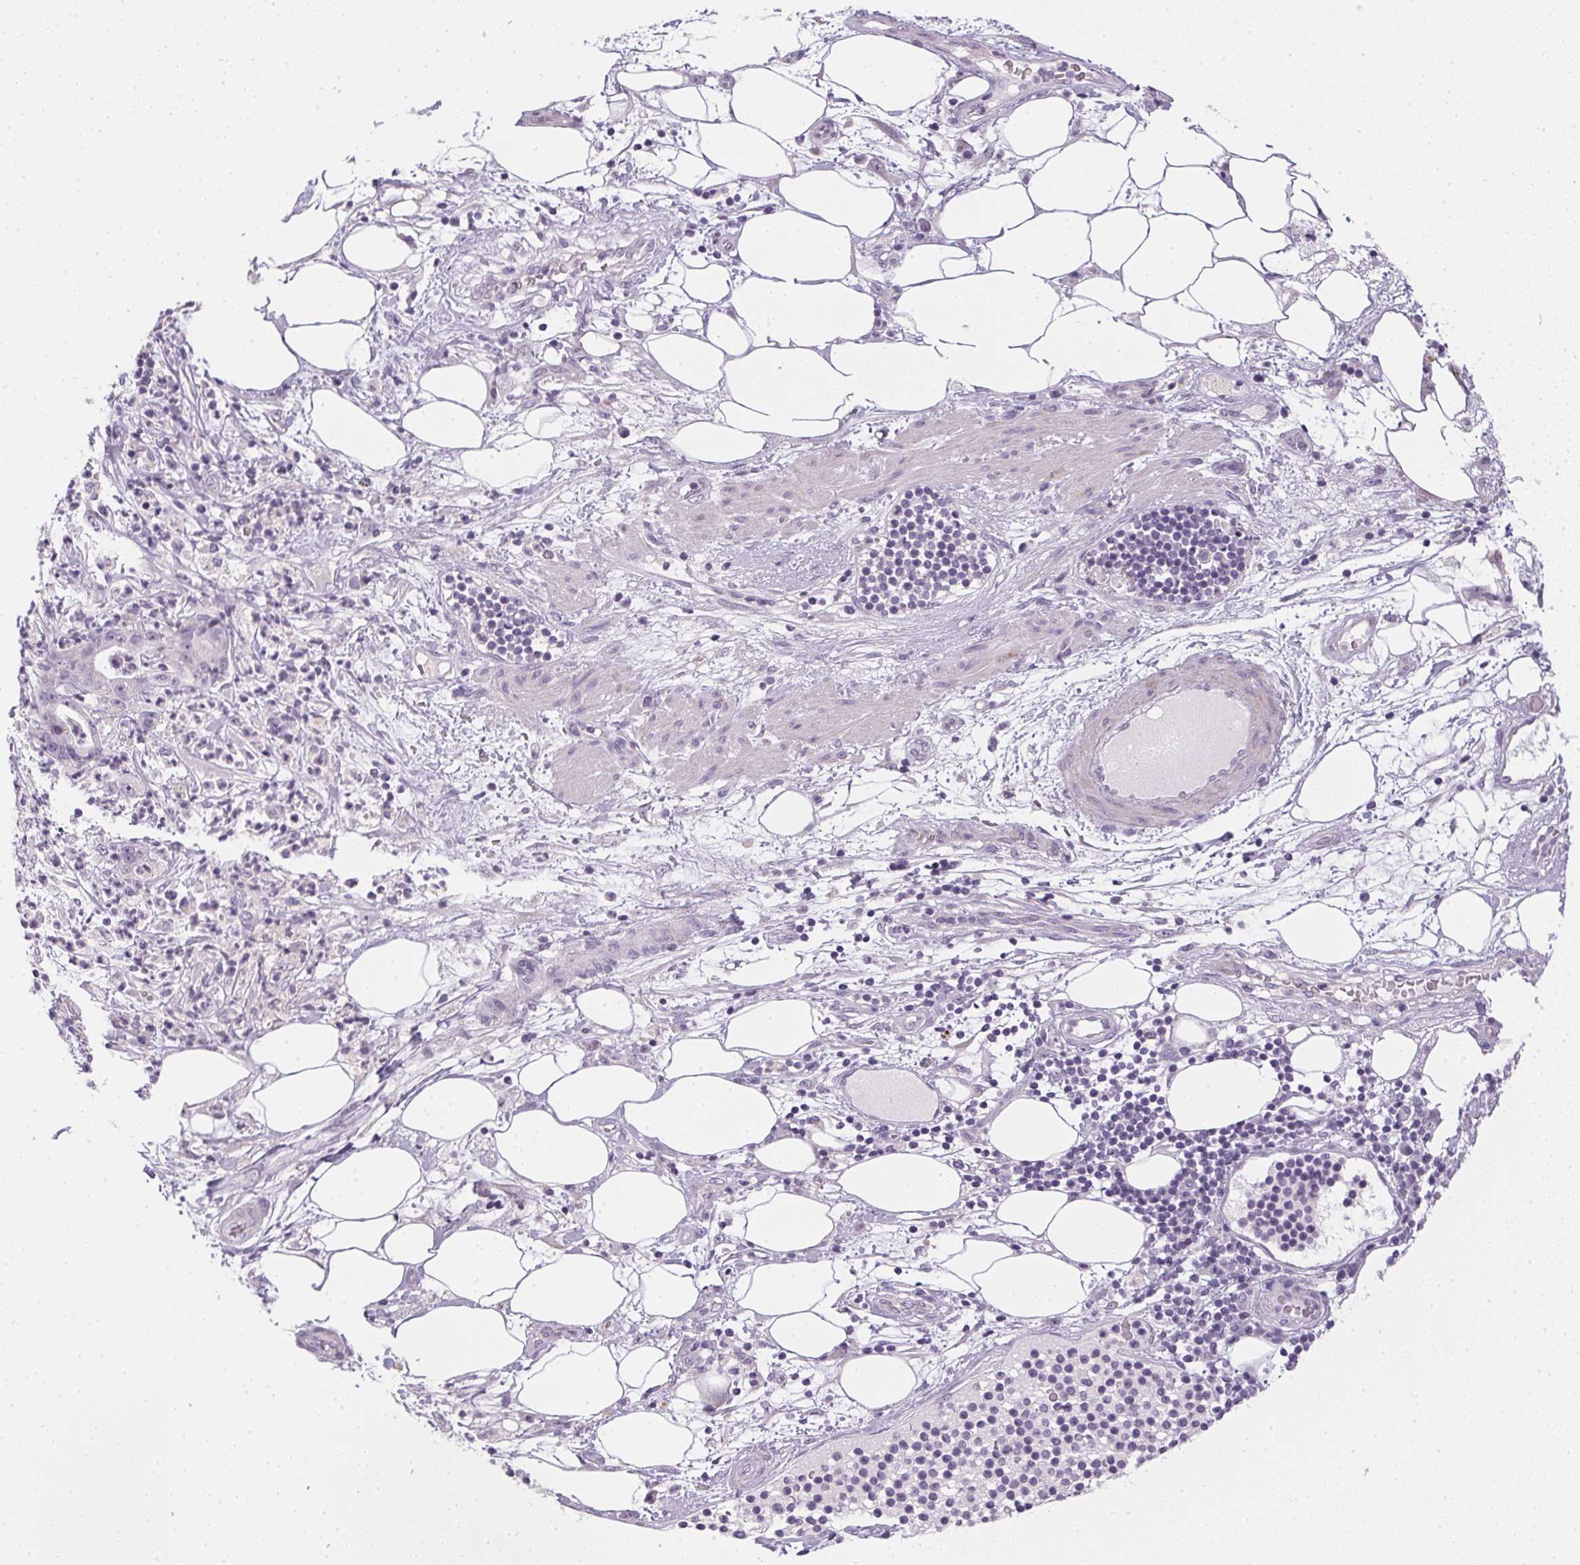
{"staining": {"intensity": "negative", "quantity": "none", "location": "none"}, "tissue": "pancreatic cancer", "cell_type": "Tumor cells", "image_type": "cancer", "snomed": [{"axis": "morphology", "description": "Adenocarcinoma, NOS"}, {"axis": "topography", "description": "Pancreas"}], "caption": "Immunohistochemical staining of pancreatic cancer (adenocarcinoma) shows no significant positivity in tumor cells.", "gene": "GSDMC", "patient": {"sex": "male", "age": 71}}